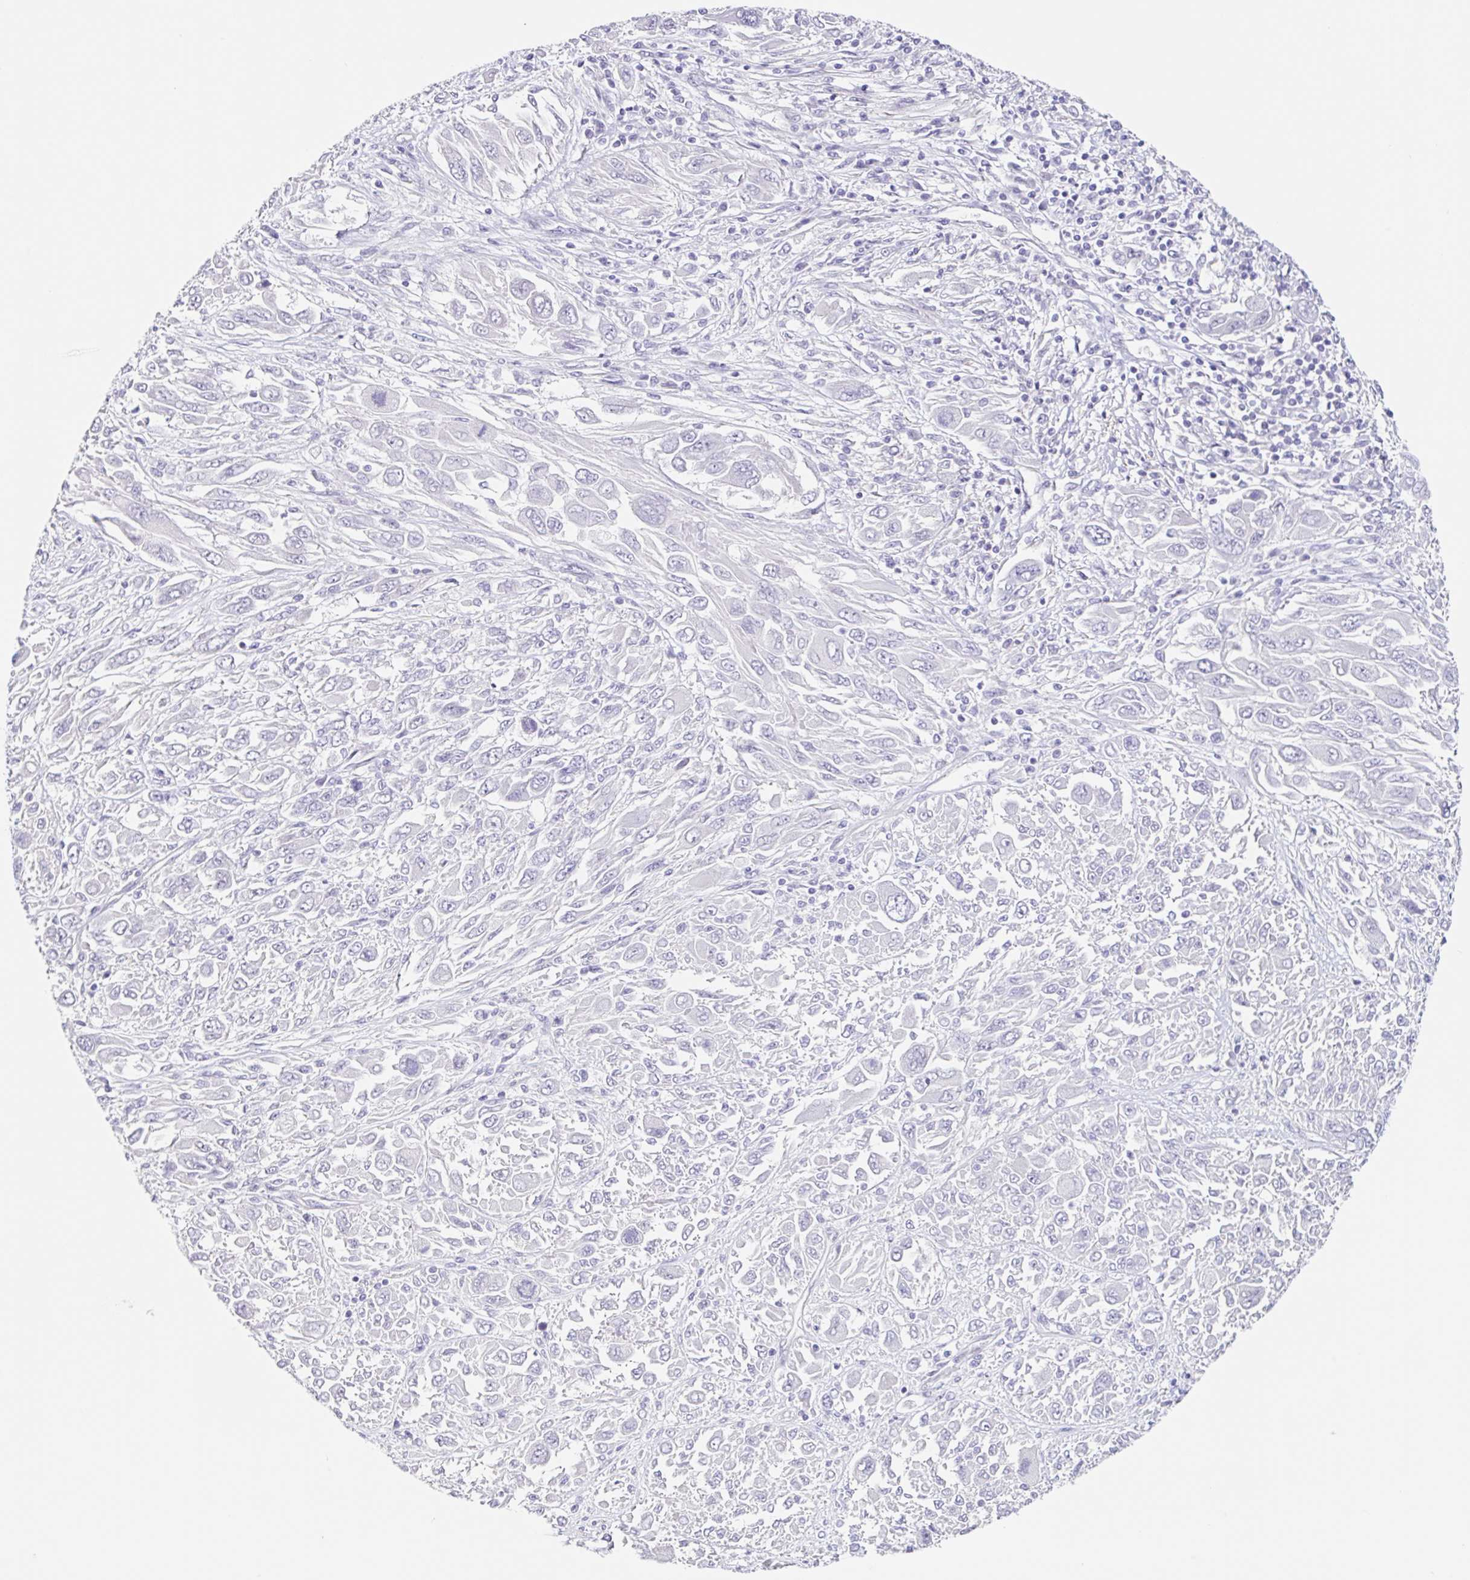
{"staining": {"intensity": "negative", "quantity": "none", "location": "none"}, "tissue": "melanoma", "cell_type": "Tumor cells", "image_type": "cancer", "snomed": [{"axis": "morphology", "description": "Malignant melanoma, NOS"}, {"axis": "topography", "description": "Skin"}], "caption": "Tumor cells show no significant protein expression in melanoma.", "gene": "DCAF17", "patient": {"sex": "female", "age": 91}}